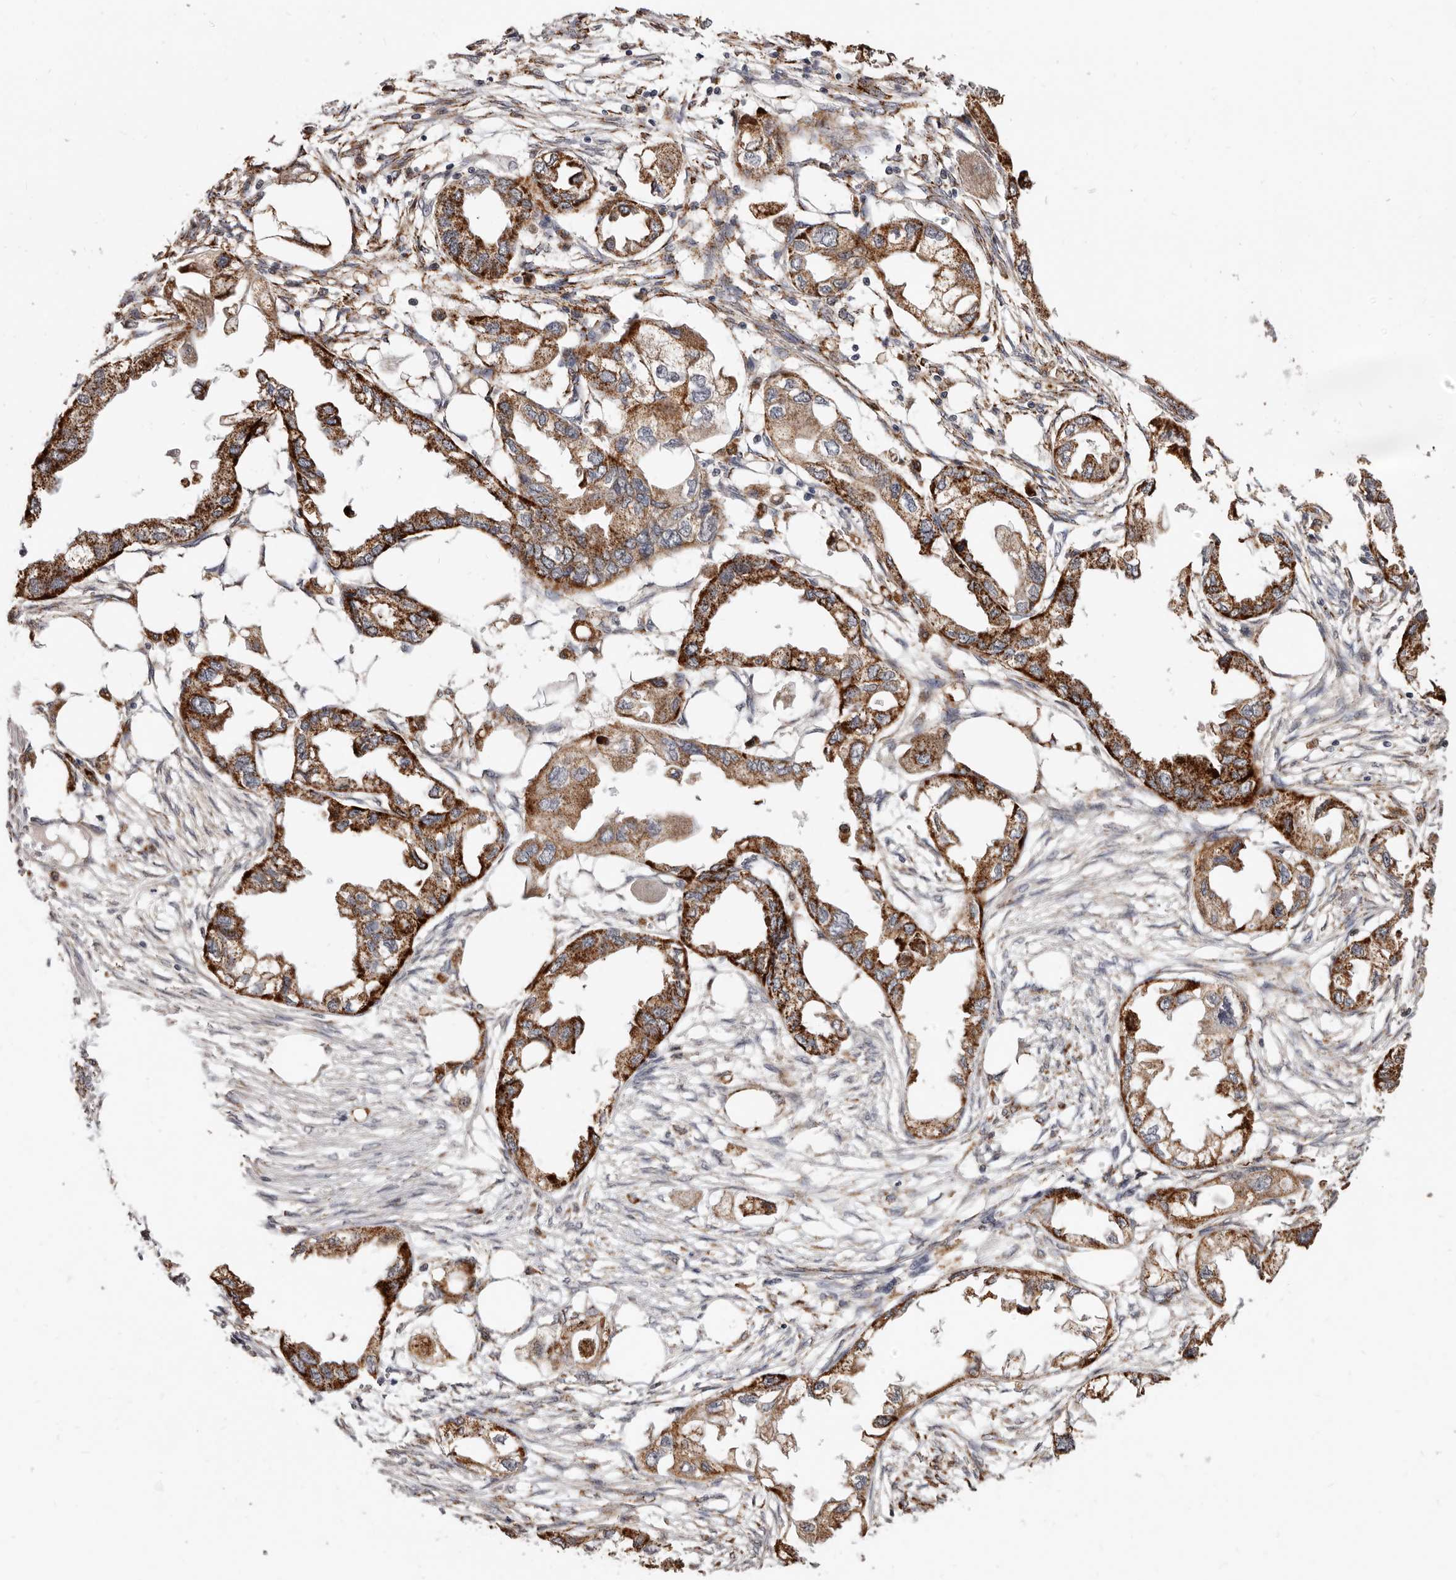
{"staining": {"intensity": "strong", "quantity": ">75%", "location": "cytoplasmic/membranous"}, "tissue": "endometrial cancer", "cell_type": "Tumor cells", "image_type": "cancer", "snomed": [{"axis": "morphology", "description": "Adenocarcinoma, NOS"}, {"axis": "morphology", "description": "Adenocarcinoma, metastatic, NOS"}, {"axis": "topography", "description": "Adipose tissue"}, {"axis": "topography", "description": "Endometrium"}], "caption": "Immunohistochemistry staining of endometrial adenocarcinoma, which shows high levels of strong cytoplasmic/membranous positivity in about >75% of tumor cells indicating strong cytoplasmic/membranous protein staining. The staining was performed using DAB (brown) for protein detection and nuclei were counterstained in hematoxylin (blue).", "gene": "AKAP7", "patient": {"sex": "female", "age": 67}}